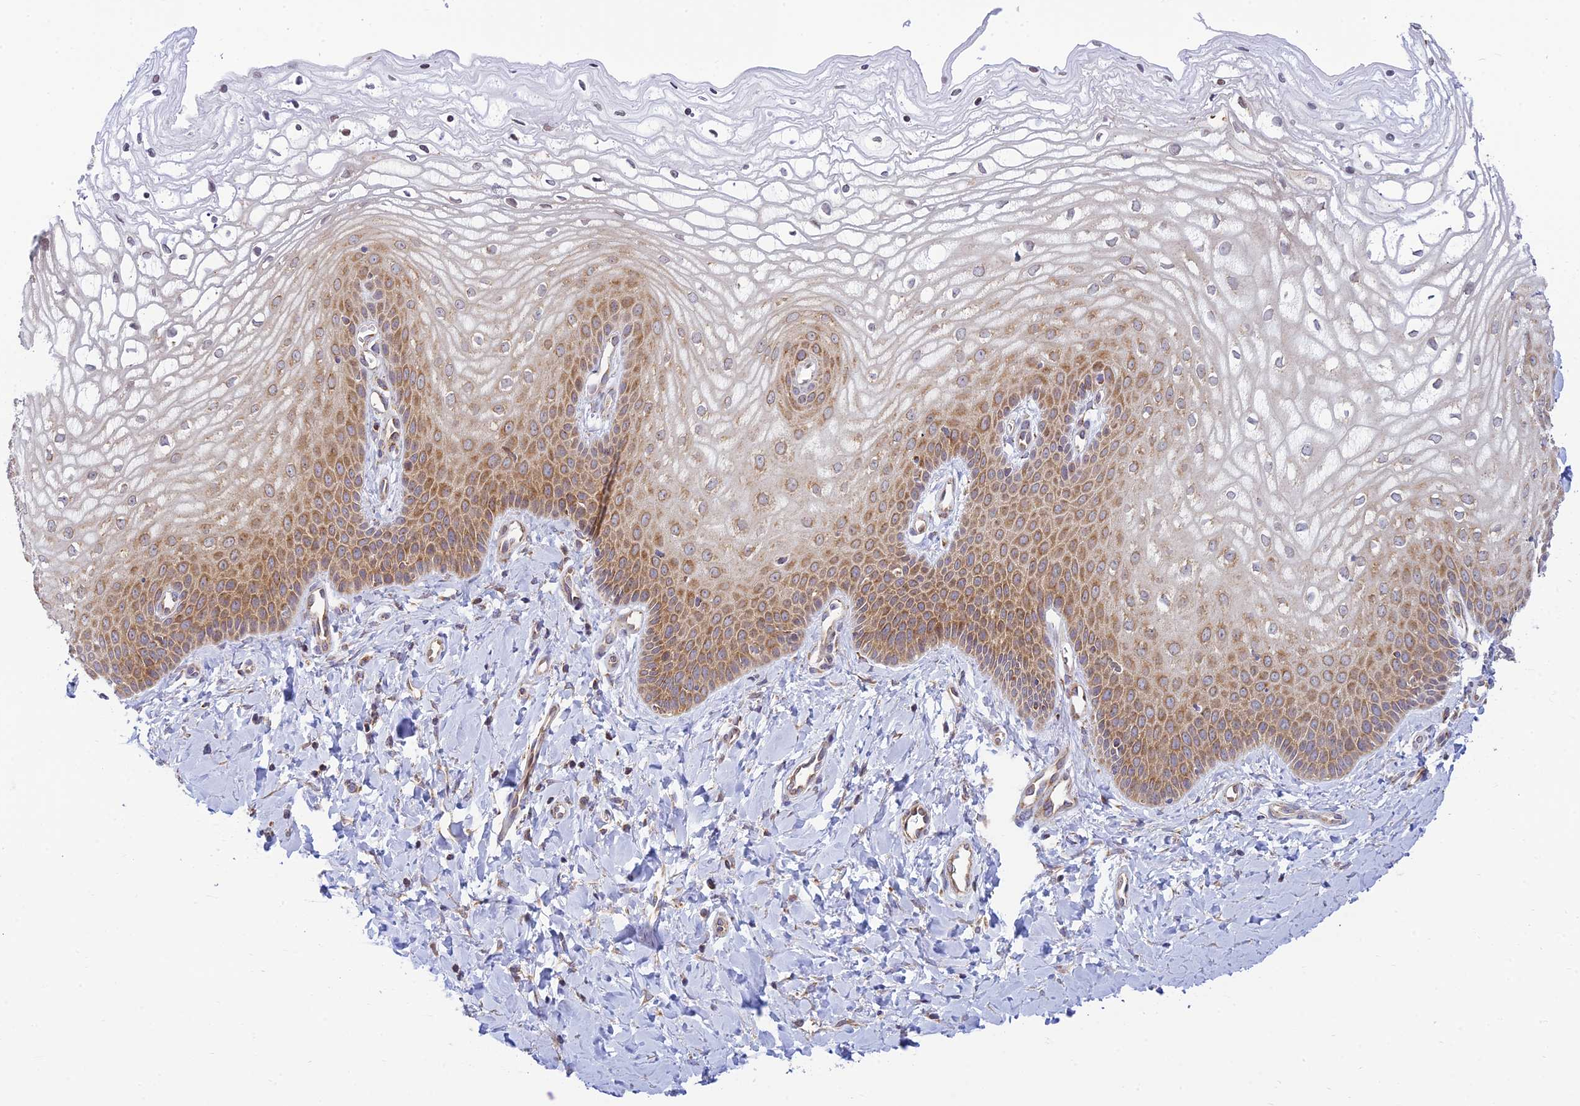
{"staining": {"intensity": "moderate", "quantity": ">75%", "location": "cytoplasmic/membranous"}, "tissue": "vagina", "cell_type": "Squamous epithelial cells", "image_type": "normal", "snomed": [{"axis": "morphology", "description": "Normal tissue, NOS"}, {"axis": "topography", "description": "Vagina"}, {"axis": "topography", "description": "Cervix"}], "caption": "Vagina stained with DAB (3,3'-diaminobenzidine) immunohistochemistry (IHC) exhibits medium levels of moderate cytoplasmic/membranous positivity in about >75% of squamous epithelial cells. Using DAB (brown) and hematoxylin (blue) stains, captured at high magnification using brightfield microscopy.", "gene": "HOOK2", "patient": {"sex": "female", "age": 40}}